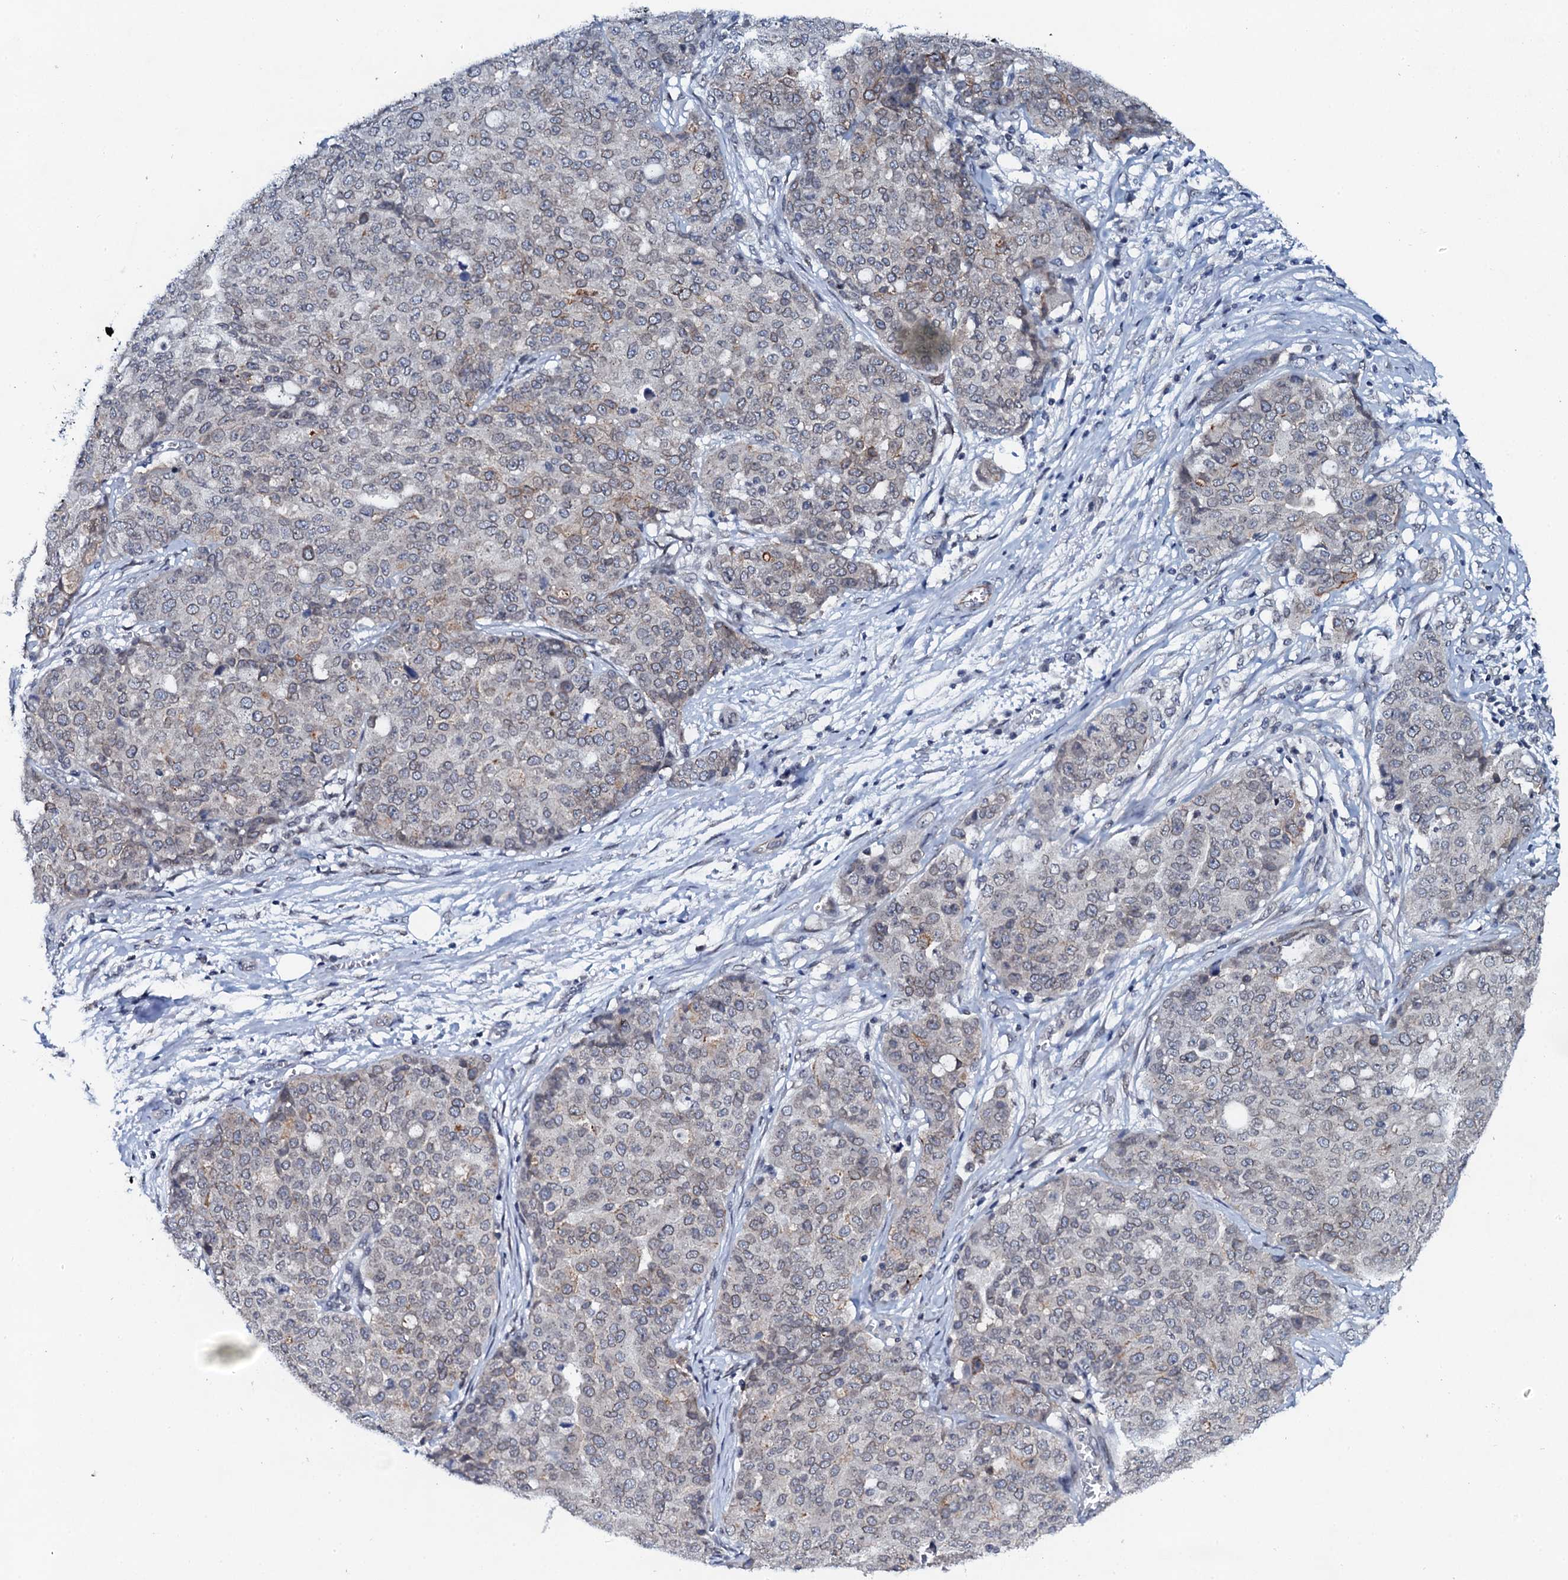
{"staining": {"intensity": "weak", "quantity": "<25%", "location": "cytoplasmic/membranous"}, "tissue": "ovarian cancer", "cell_type": "Tumor cells", "image_type": "cancer", "snomed": [{"axis": "morphology", "description": "Cystadenocarcinoma, serous, NOS"}, {"axis": "topography", "description": "Soft tissue"}, {"axis": "topography", "description": "Ovary"}], "caption": "Micrograph shows no significant protein positivity in tumor cells of ovarian serous cystadenocarcinoma.", "gene": "SNTA1", "patient": {"sex": "female", "age": 57}}